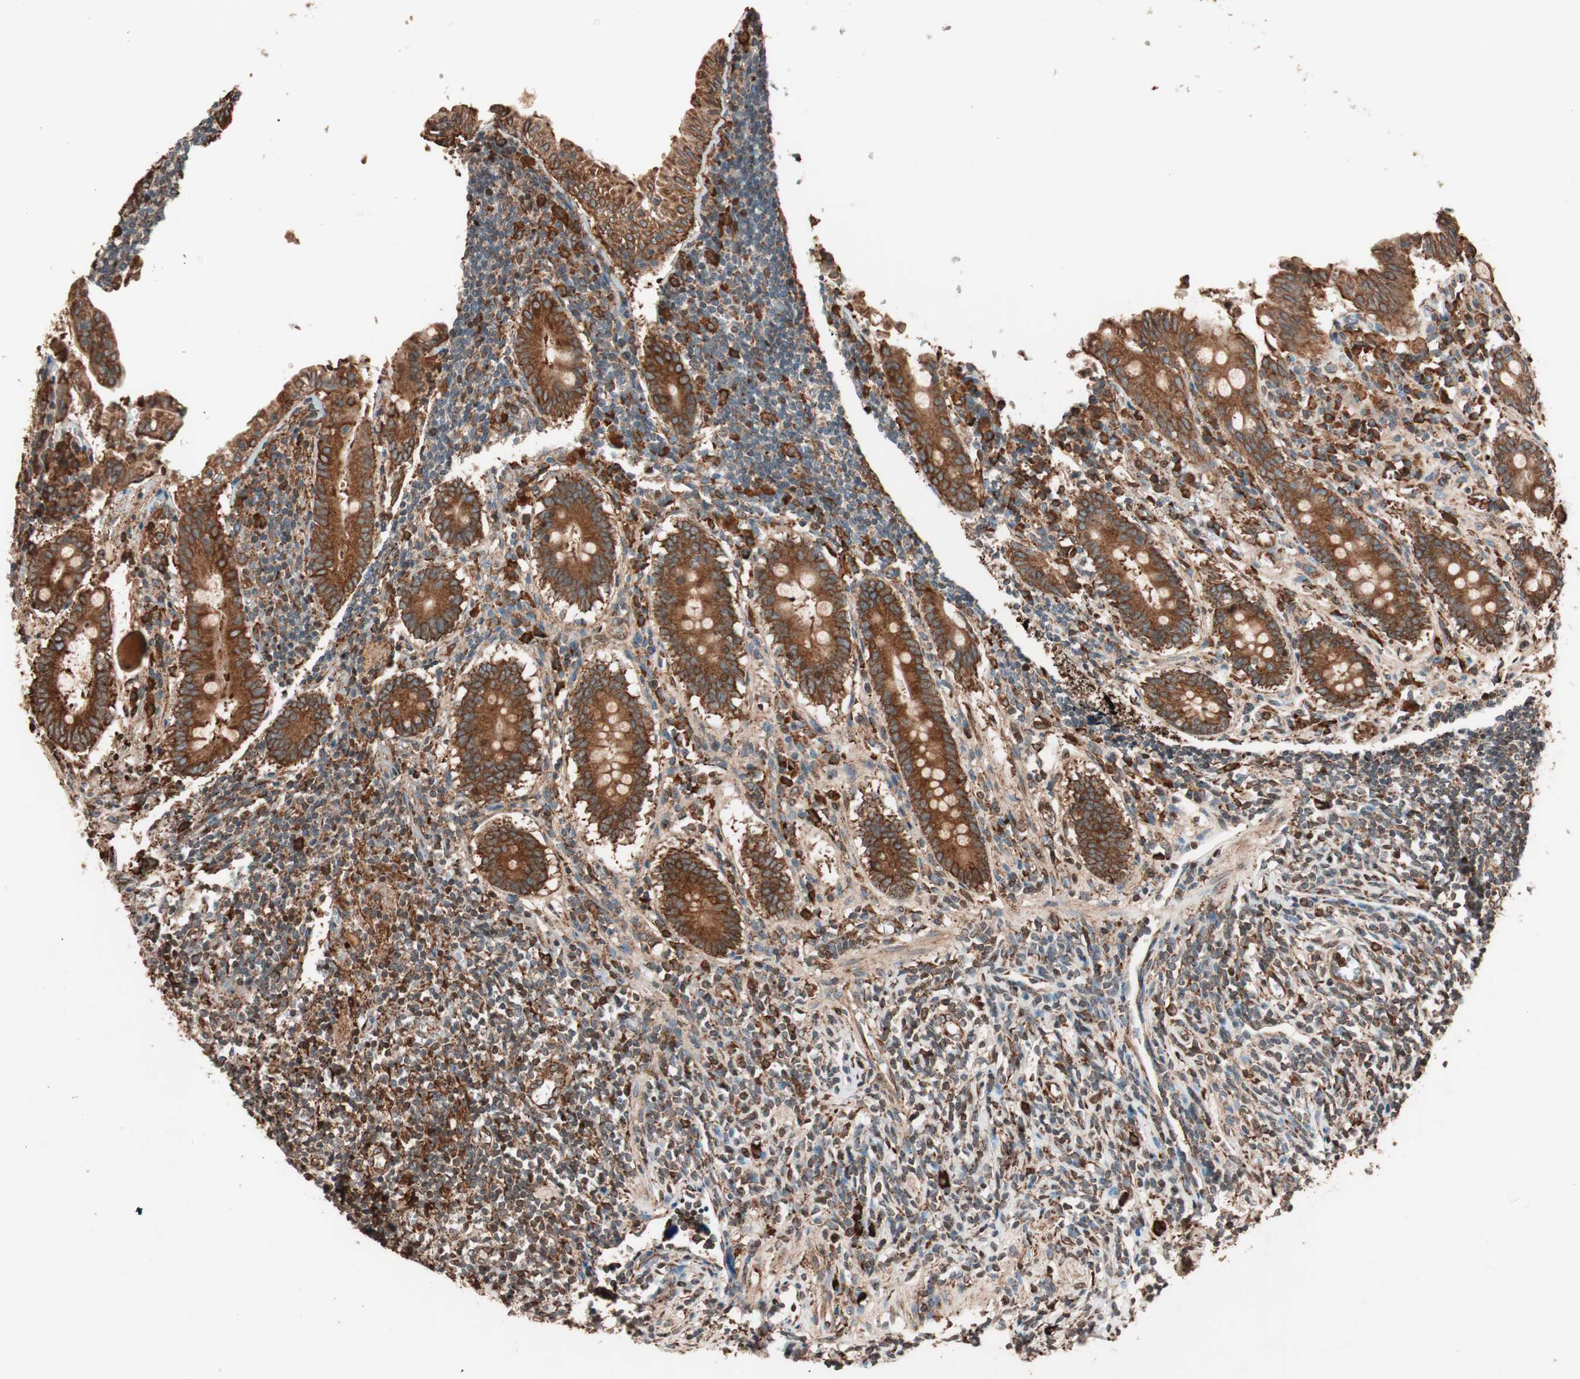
{"staining": {"intensity": "strong", "quantity": ">75%", "location": "cytoplasmic/membranous"}, "tissue": "appendix", "cell_type": "Glandular cells", "image_type": "normal", "snomed": [{"axis": "morphology", "description": "Normal tissue, NOS"}, {"axis": "topography", "description": "Appendix"}], "caption": "DAB immunohistochemical staining of benign human appendix shows strong cytoplasmic/membranous protein staining in about >75% of glandular cells.", "gene": "VEGFA", "patient": {"sex": "female", "age": 50}}